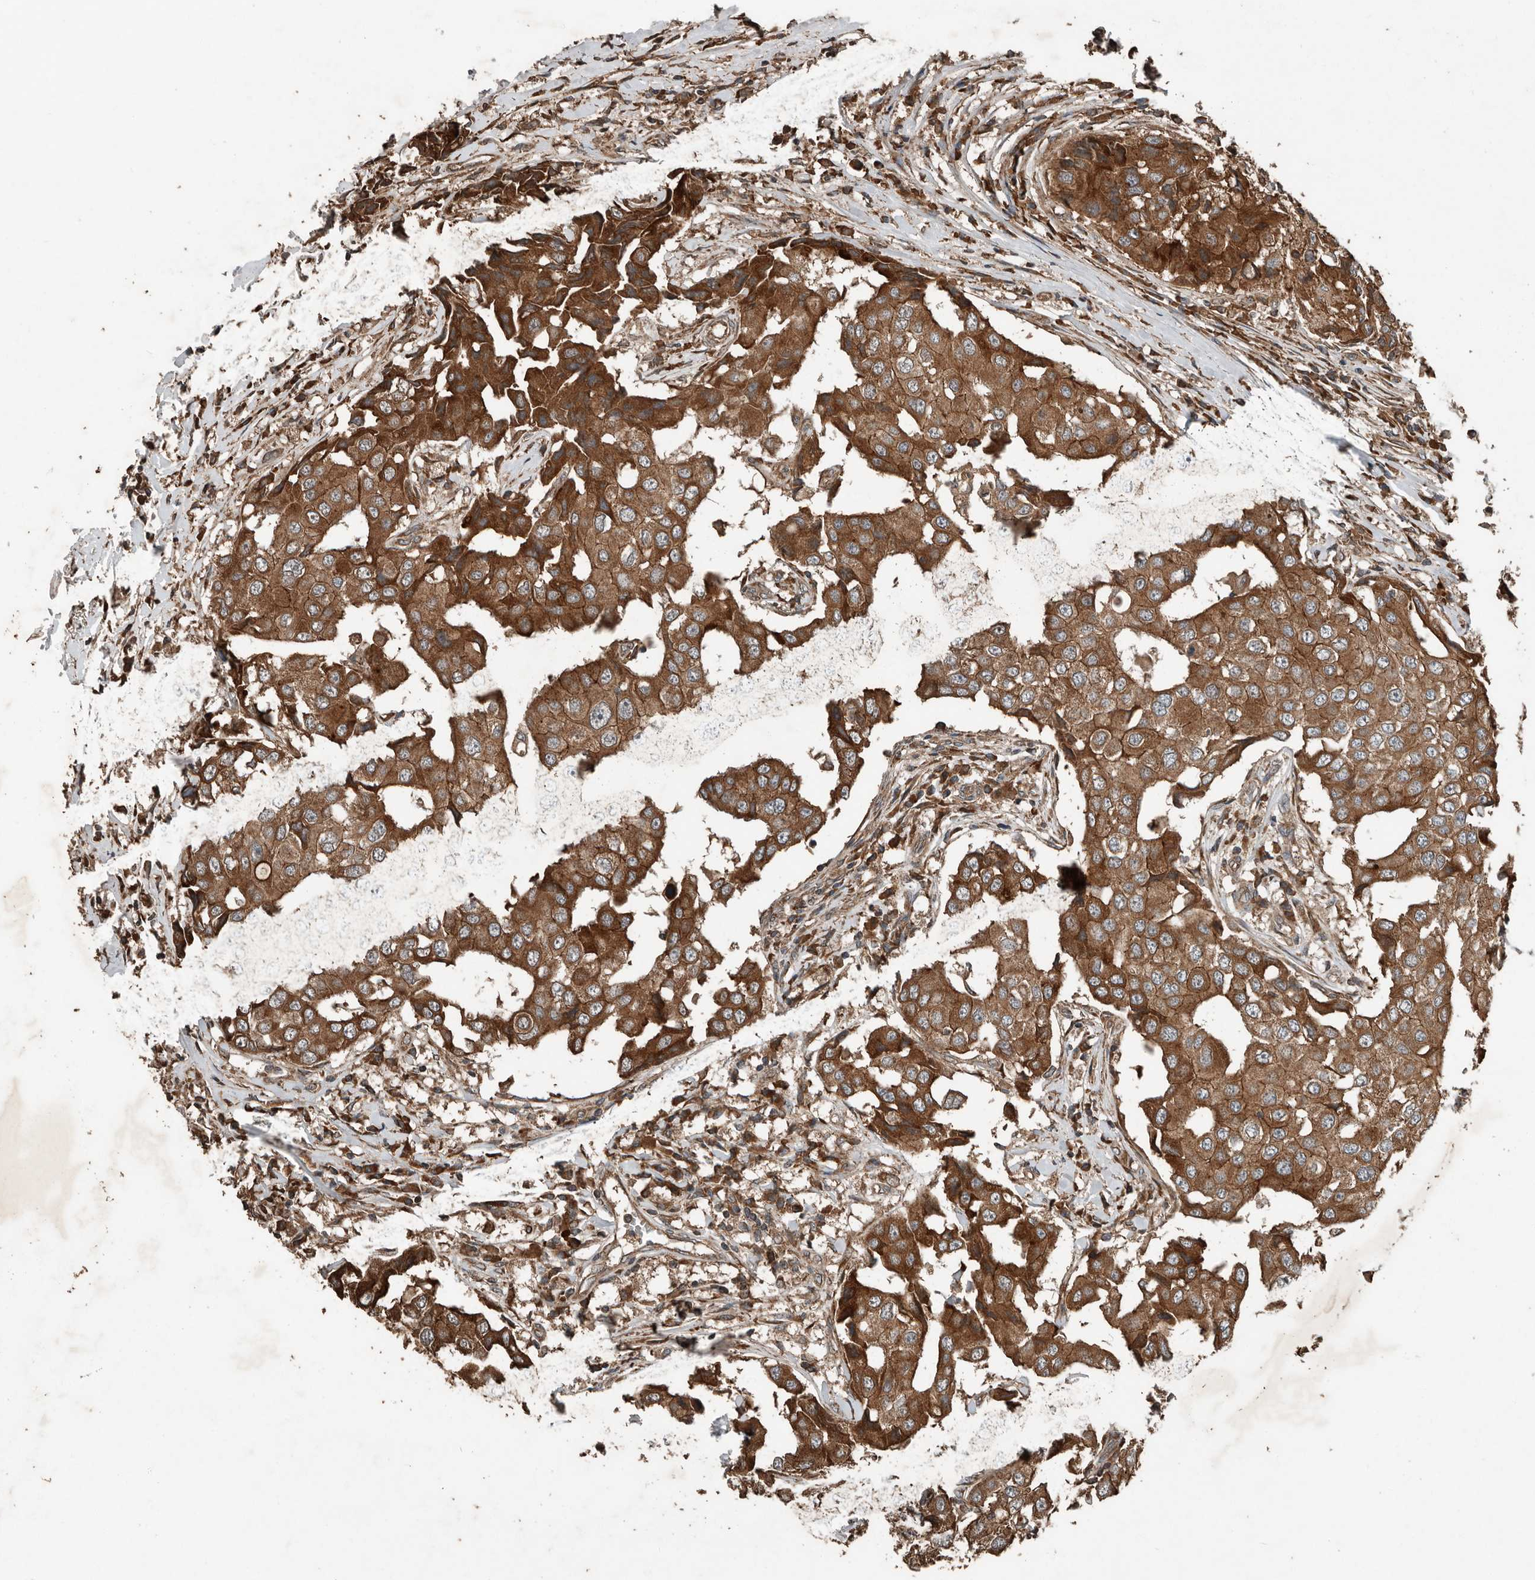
{"staining": {"intensity": "strong", "quantity": ">75%", "location": "cytoplasmic/membranous"}, "tissue": "breast cancer", "cell_type": "Tumor cells", "image_type": "cancer", "snomed": [{"axis": "morphology", "description": "Duct carcinoma"}, {"axis": "topography", "description": "Breast"}], "caption": "Breast invasive ductal carcinoma stained with immunohistochemistry (IHC) demonstrates strong cytoplasmic/membranous expression in approximately >75% of tumor cells.", "gene": "RNF207", "patient": {"sex": "female", "age": 27}}